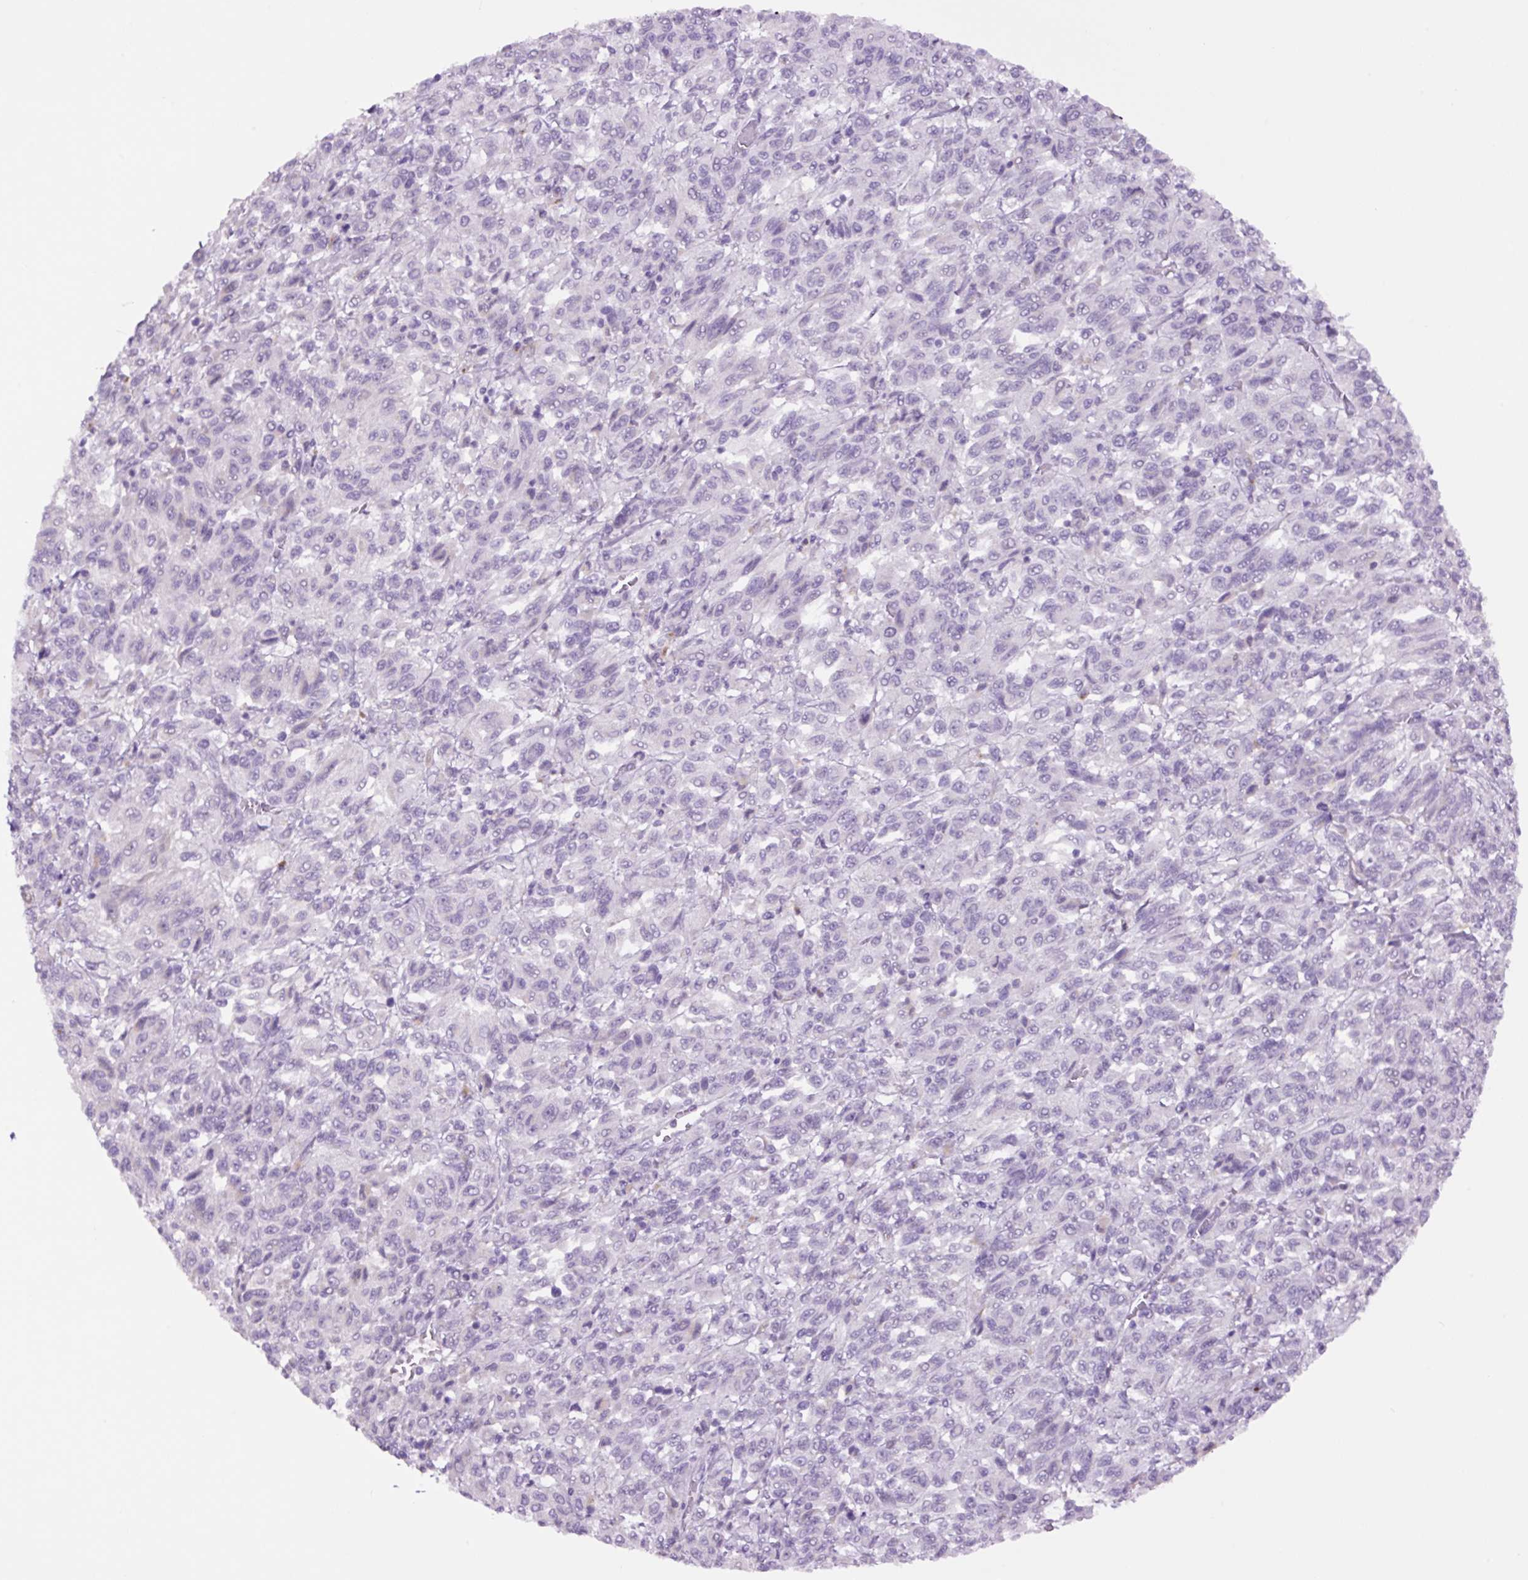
{"staining": {"intensity": "negative", "quantity": "none", "location": "none"}, "tissue": "melanoma", "cell_type": "Tumor cells", "image_type": "cancer", "snomed": [{"axis": "morphology", "description": "Malignant melanoma, Metastatic site"}, {"axis": "topography", "description": "Lung"}], "caption": "DAB (3,3'-diaminobenzidine) immunohistochemical staining of malignant melanoma (metastatic site) exhibits no significant expression in tumor cells.", "gene": "MFSD3", "patient": {"sex": "male", "age": 64}}